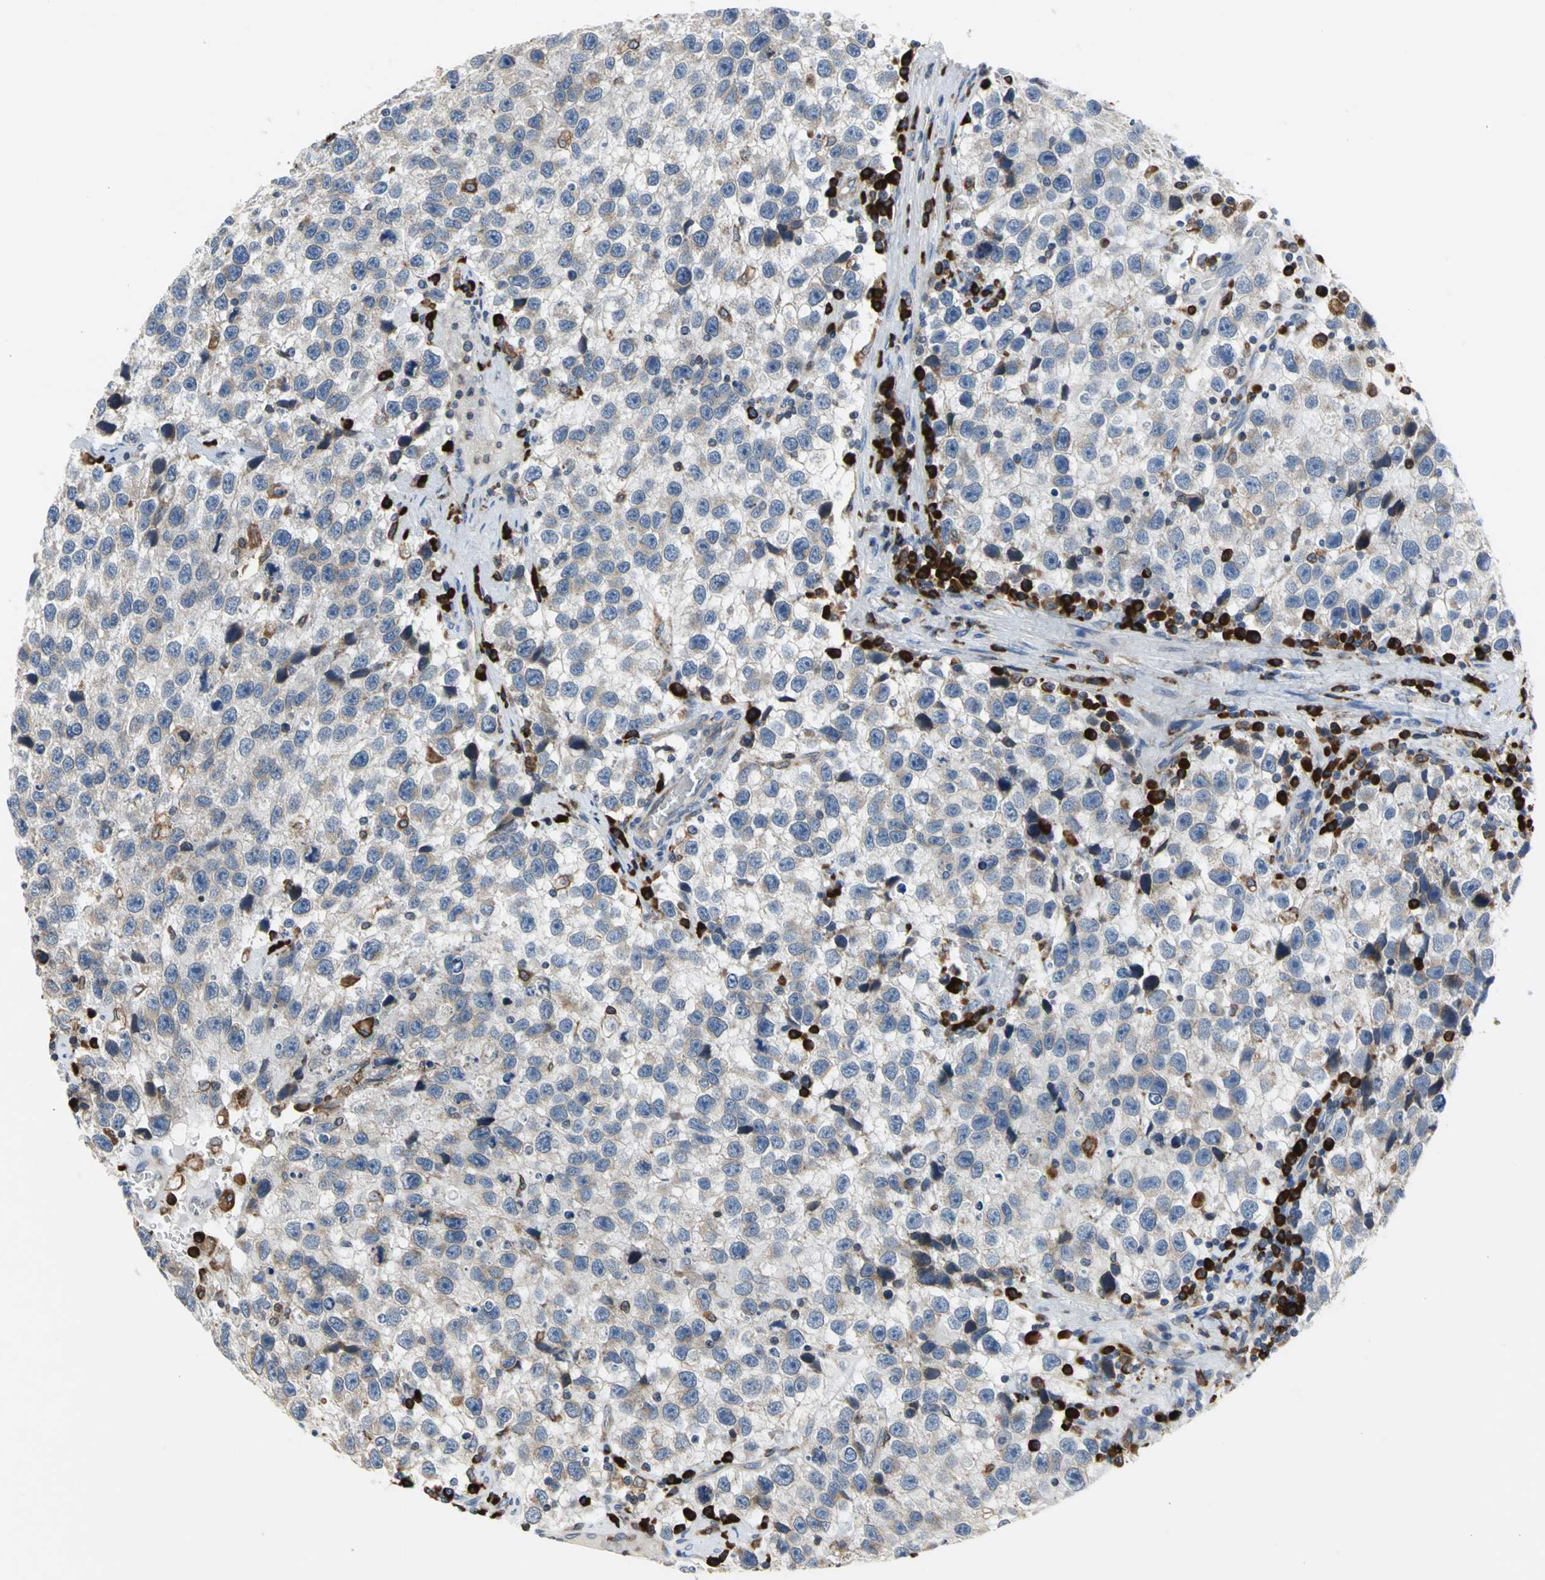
{"staining": {"intensity": "weak", "quantity": "<25%", "location": "cytoplasmic/membranous"}, "tissue": "testis cancer", "cell_type": "Tumor cells", "image_type": "cancer", "snomed": [{"axis": "morphology", "description": "Seminoma, NOS"}, {"axis": "topography", "description": "Testis"}], "caption": "Tumor cells show no significant protein staining in testis cancer.", "gene": "SDF2L1", "patient": {"sex": "male", "age": 33}}